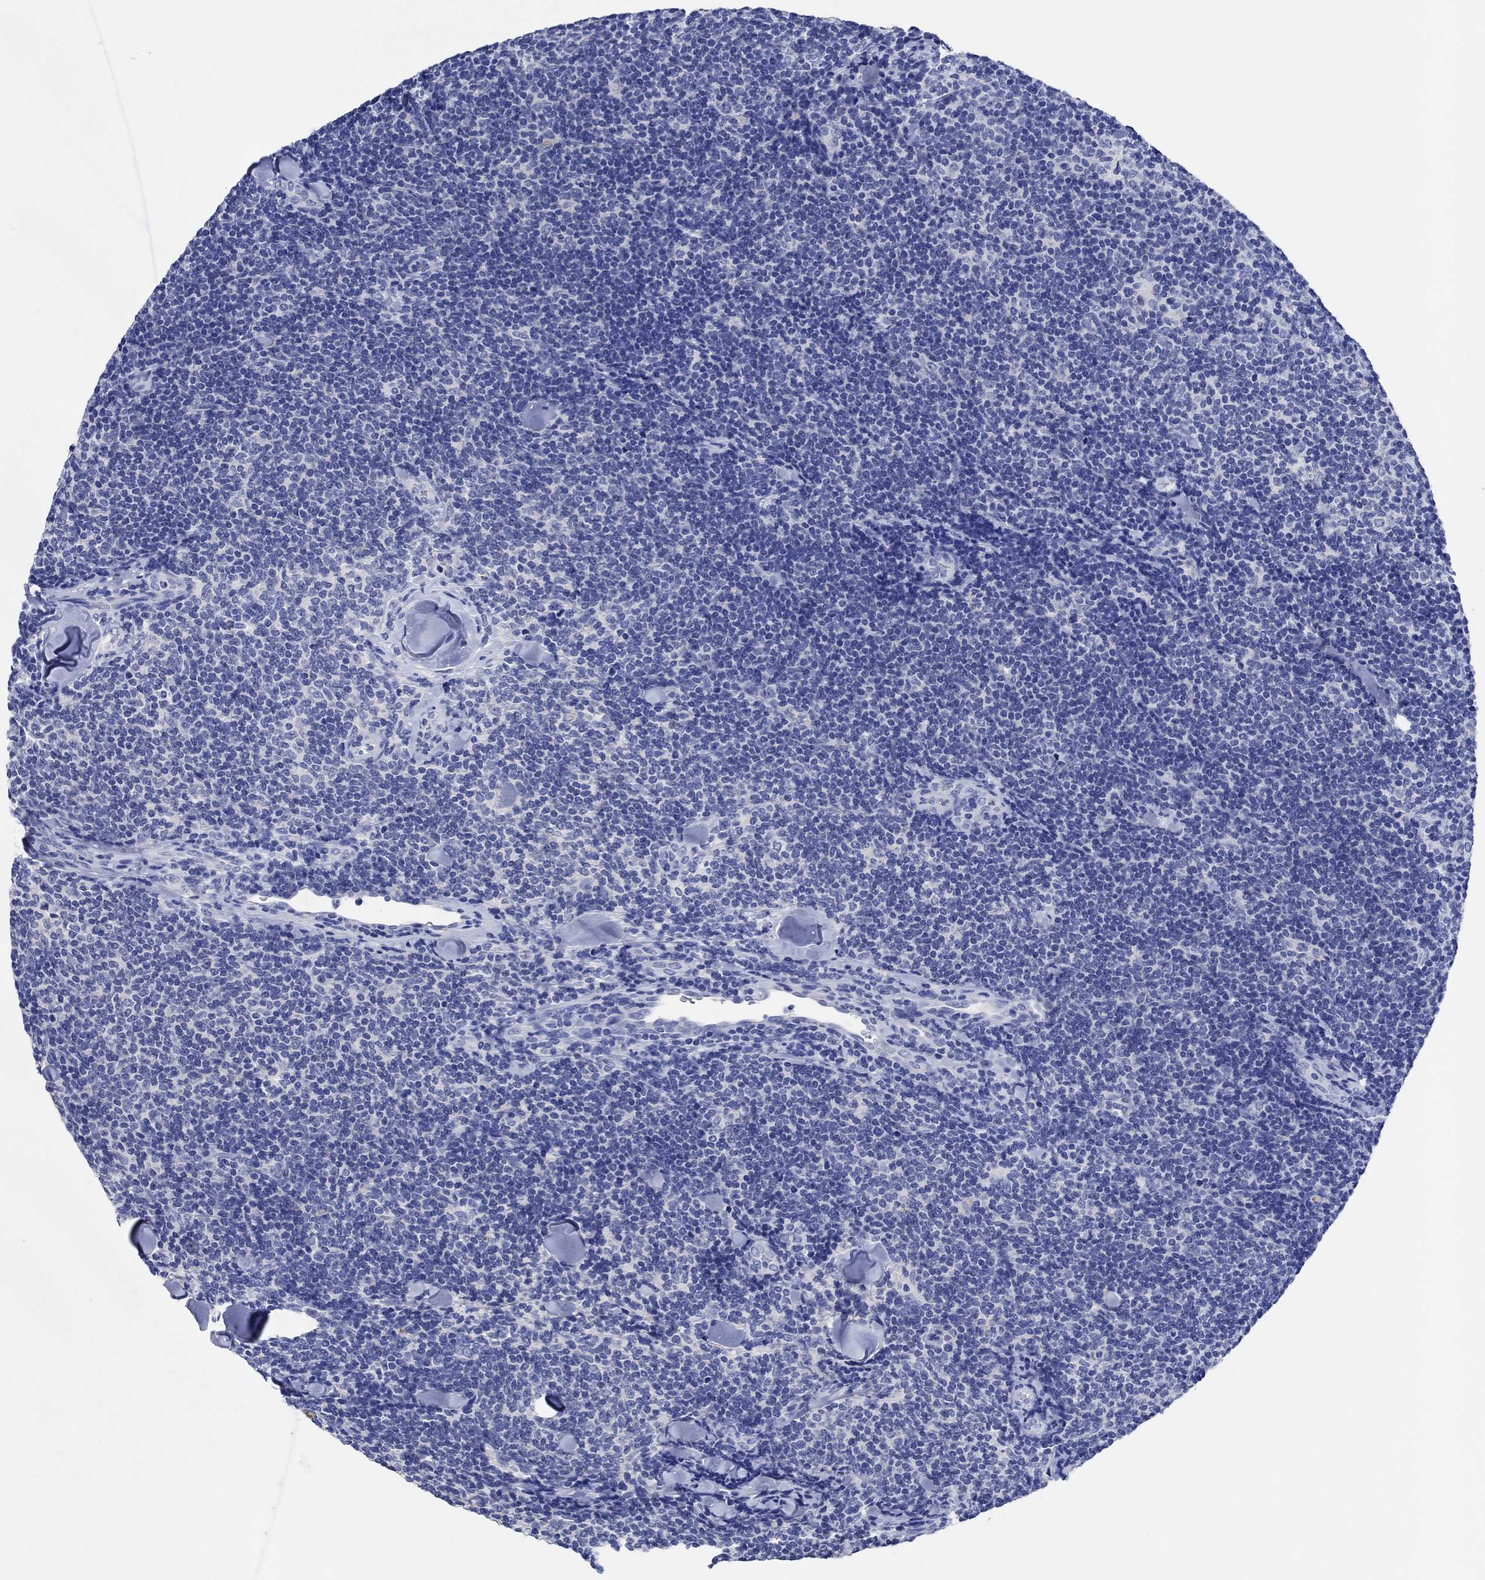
{"staining": {"intensity": "negative", "quantity": "none", "location": "none"}, "tissue": "lymphoma", "cell_type": "Tumor cells", "image_type": "cancer", "snomed": [{"axis": "morphology", "description": "Malignant lymphoma, non-Hodgkin's type, Low grade"}, {"axis": "topography", "description": "Lymph node"}], "caption": "The photomicrograph exhibits no staining of tumor cells in lymphoma.", "gene": "CPNE6", "patient": {"sex": "female", "age": 56}}